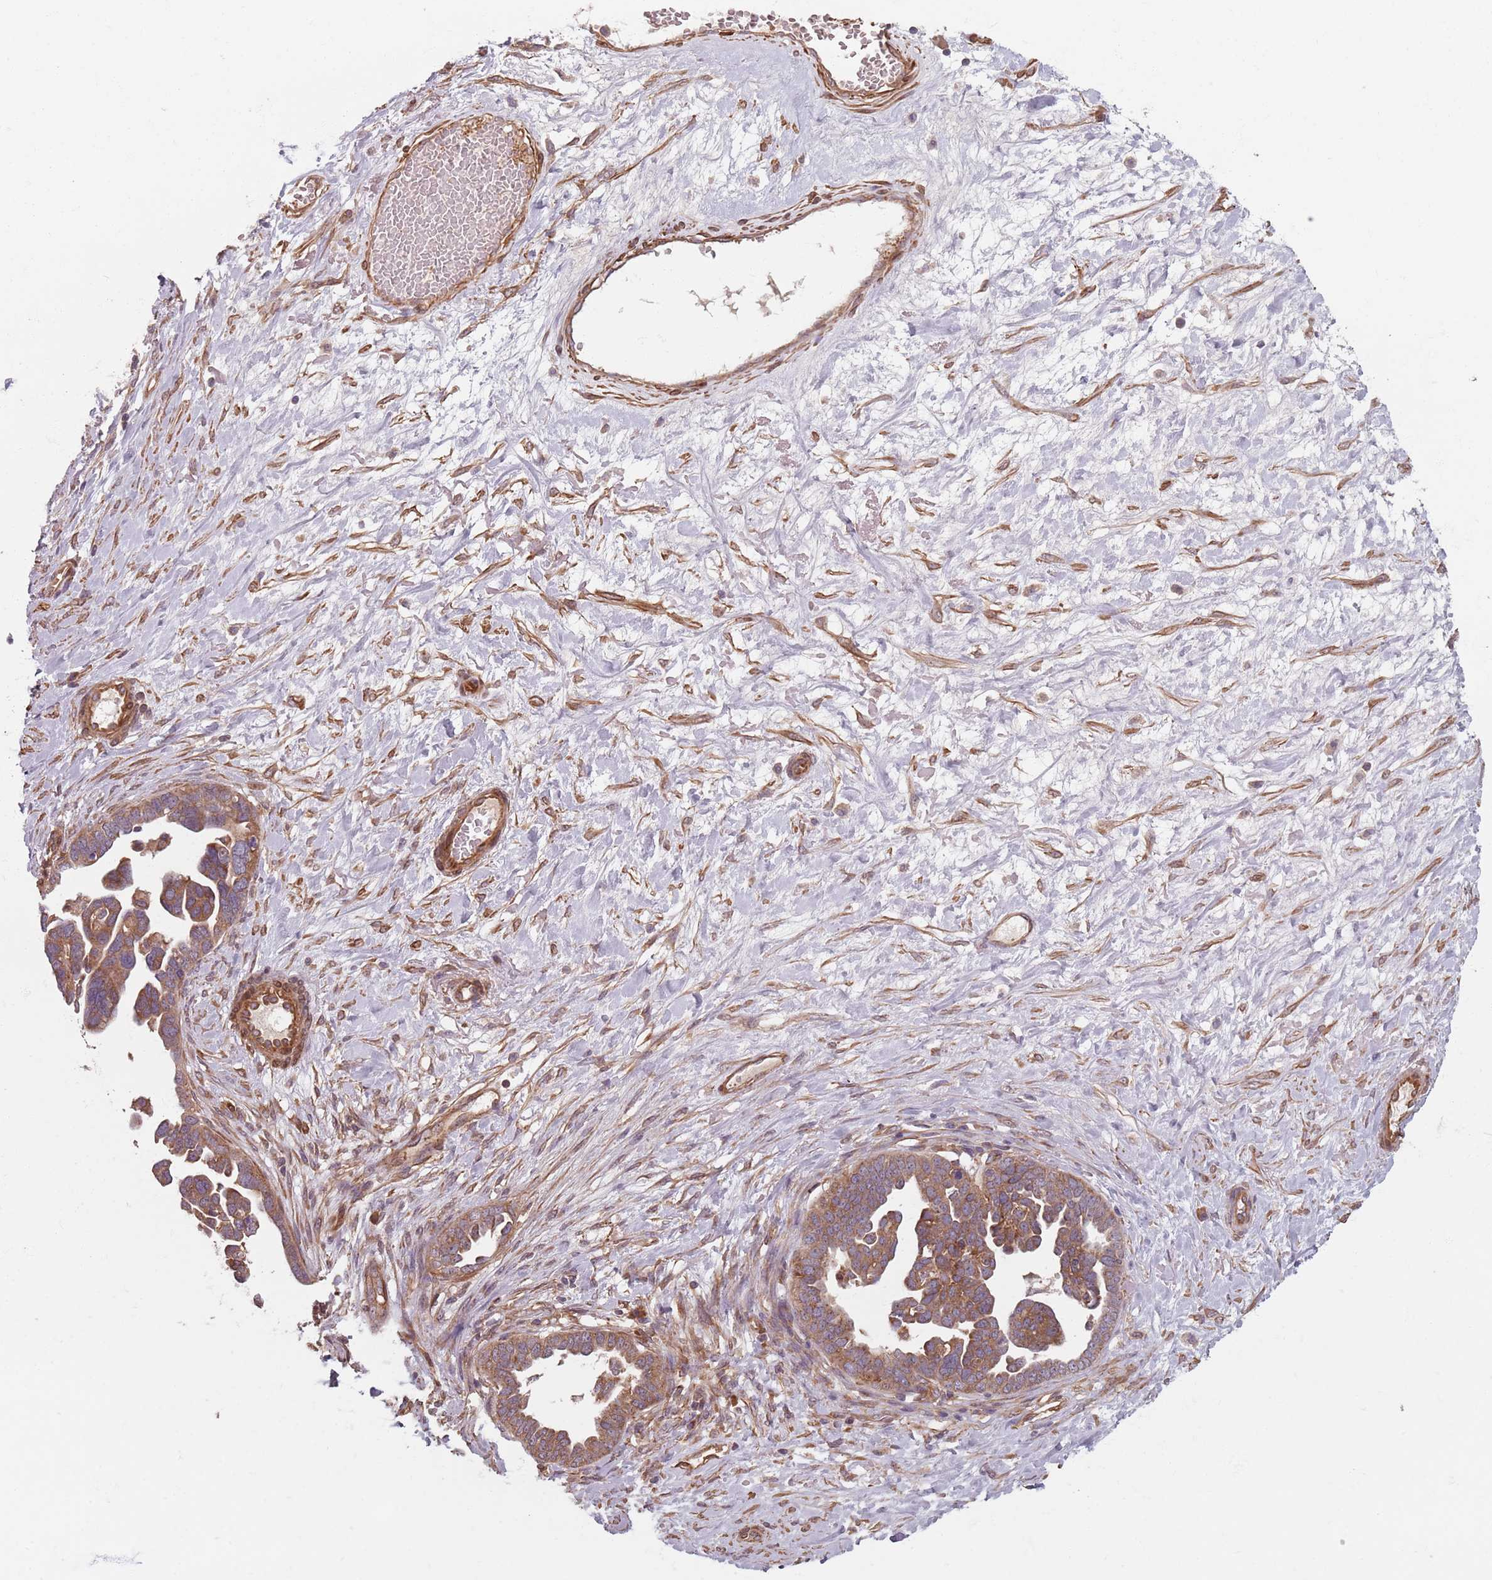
{"staining": {"intensity": "moderate", "quantity": ">75%", "location": "cytoplasmic/membranous"}, "tissue": "ovarian cancer", "cell_type": "Tumor cells", "image_type": "cancer", "snomed": [{"axis": "morphology", "description": "Cystadenocarcinoma, serous, NOS"}, {"axis": "topography", "description": "Ovary"}], "caption": "Immunohistochemistry (IHC) (DAB (3,3'-diaminobenzidine)) staining of human ovarian cancer (serous cystadenocarcinoma) exhibits moderate cytoplasmic/membranous protein staining in approximately >75% of tumor cells.", "gene": "NOTCH3", "patient": {"sex": "female", "age": 54}}